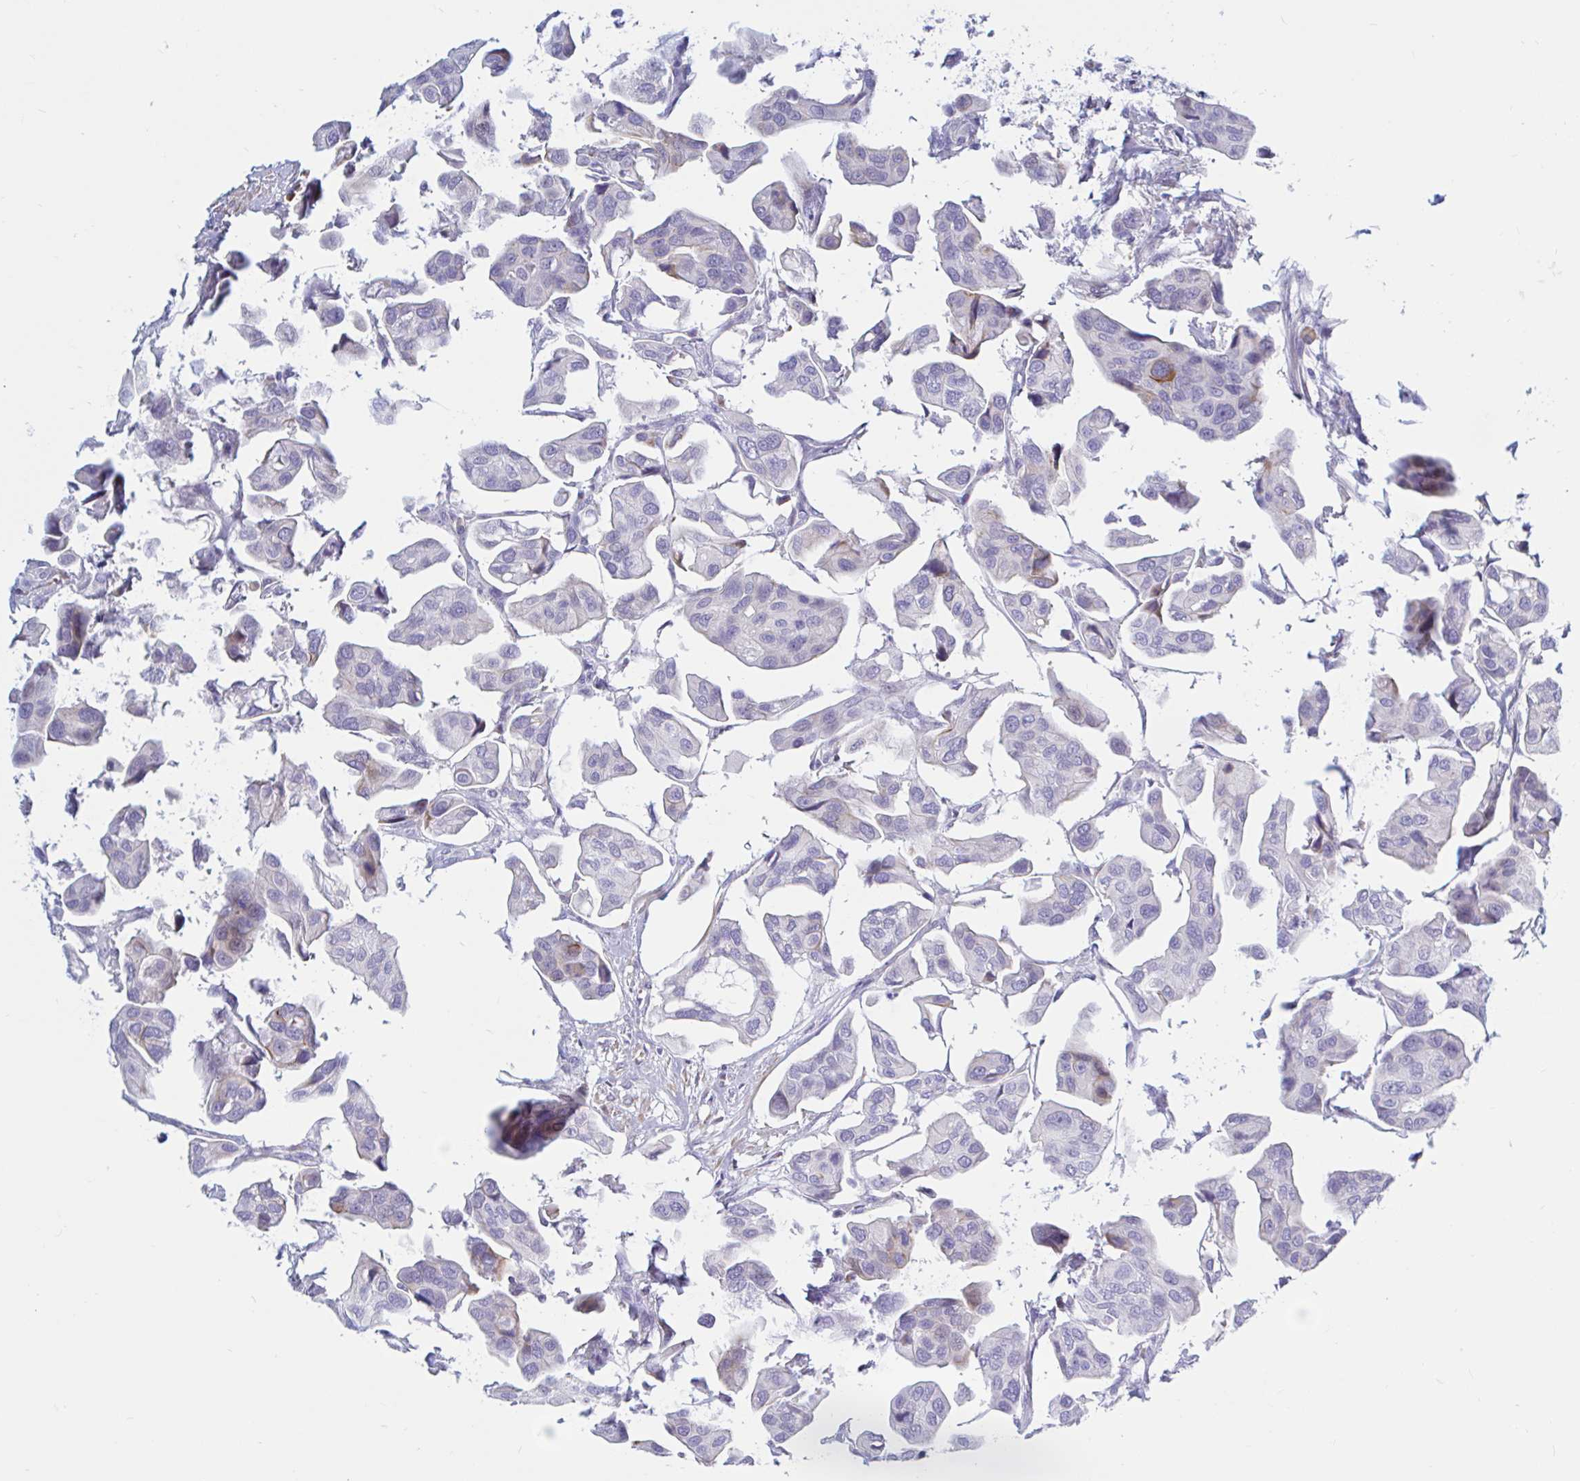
{"staining": {"intensity": "weak", "quantity": "<25%", "location": "cytoplasmic/membranous"}, "tissue": "renal cancer", "cell_type": "Tumor cells", "image_type": "cancer", "snomed": [{"axis": "morphology", "description": "Adenocarcinoma, NOS"}, {"axis": "topography", "description": "Urinary bladder"}], "caption": "This is an IHC histopathology image of adenocarcinoma (renal). There is no staining in tumor cells.", "gene": "NBPF3", "patient": {"sex": "male", "age": 61}}